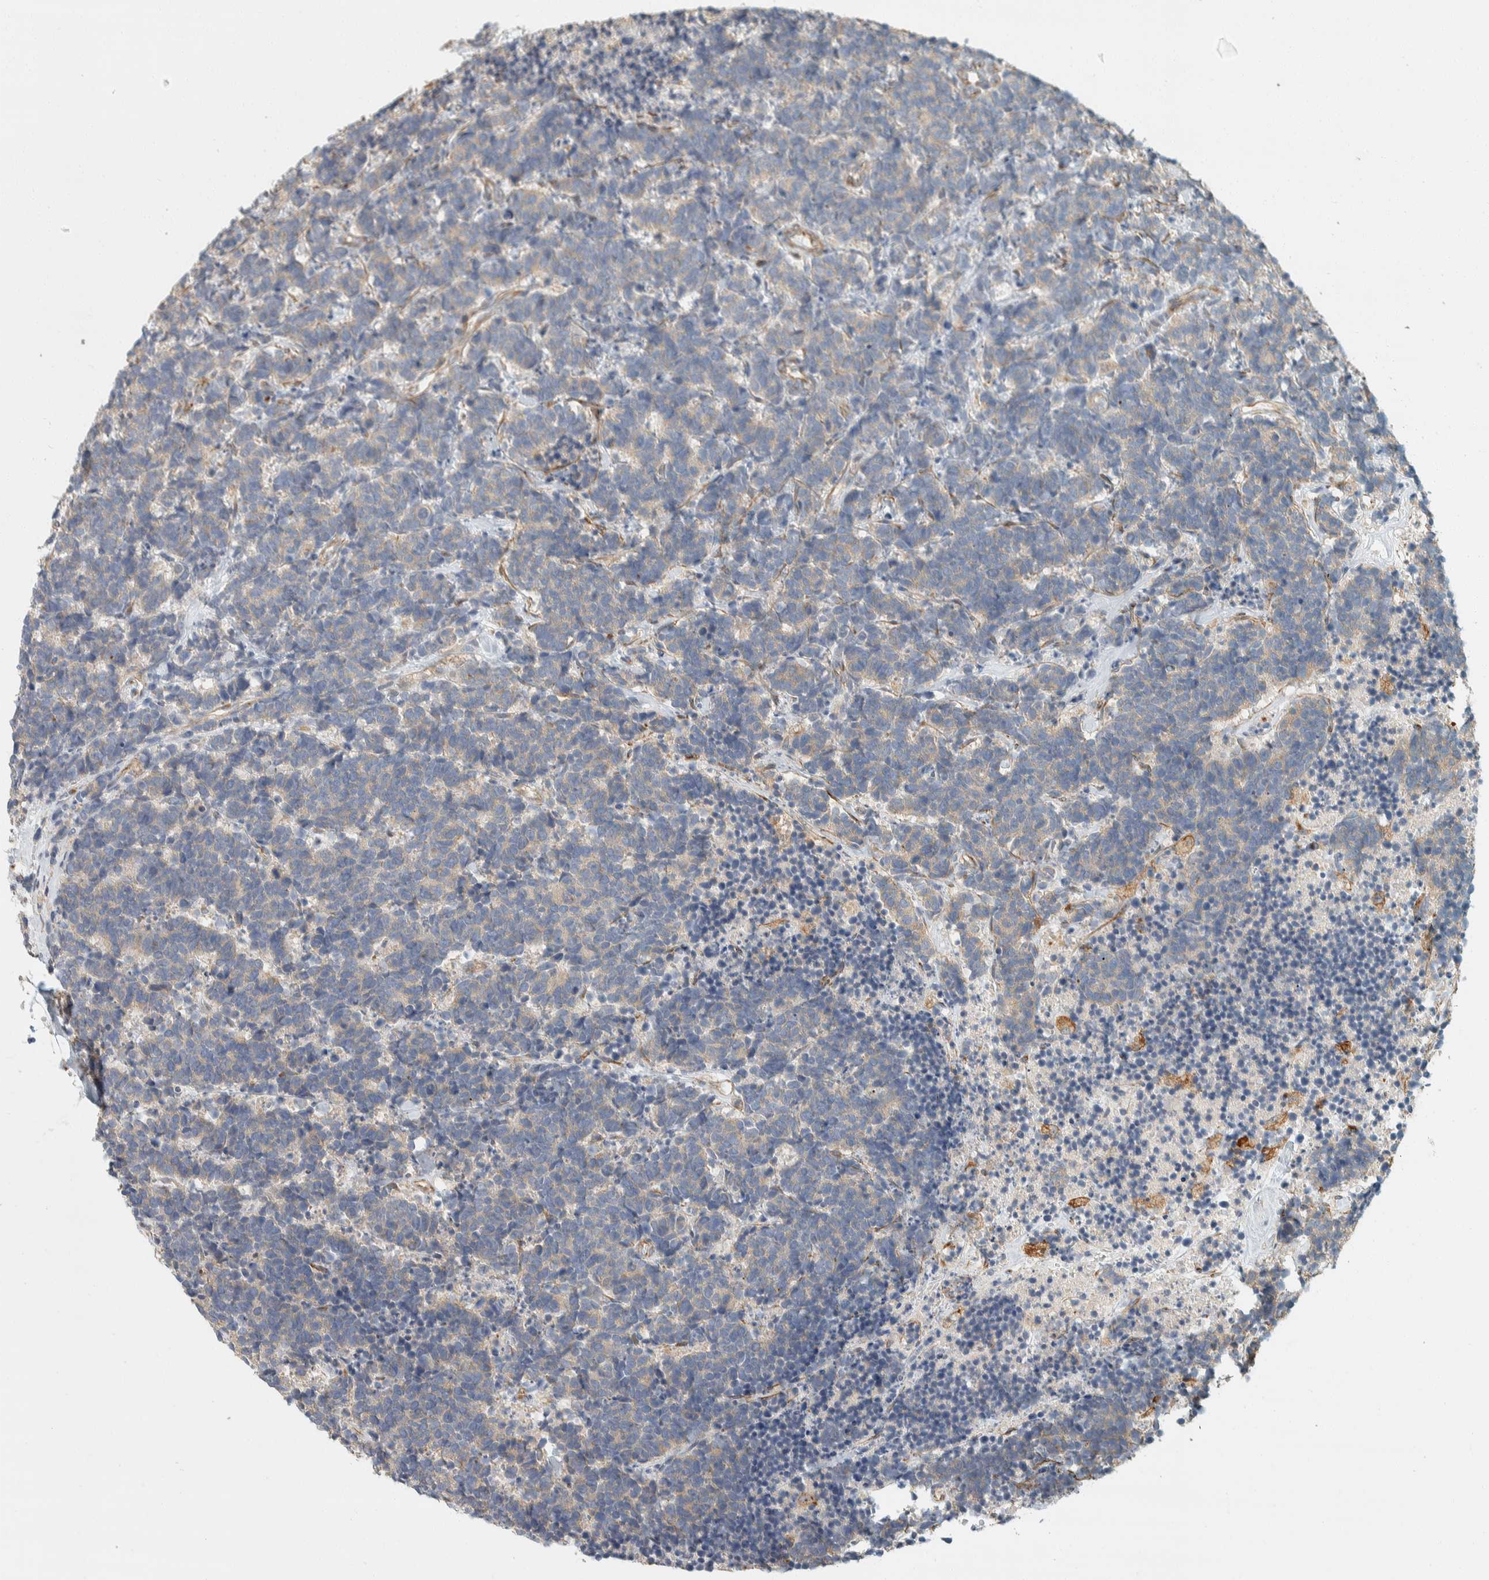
{"staining": {"intensity": "weak", "quantity": "<25%", "location": "cytoplasmic/membranous"}, "tissue": "carcinoid", "cell_type": "Tumor cells", "image_type": "cancer", "snomed": [{"axis": "morphology", "description": "Carcinoma, NOS"}, {"axis": "morphology", "description": "Carcinoid, malignant, NOS"}, {"axis": "topography", "description": "Urinary bladder"}], "caption": "IHC histopathology image of neoplastic tissue: human carcinoid stained with DAB demonstrates no significant protein staining in tumor cells.", "gene": "CDR2", "patient": {"sex": "male", "age": 57}}